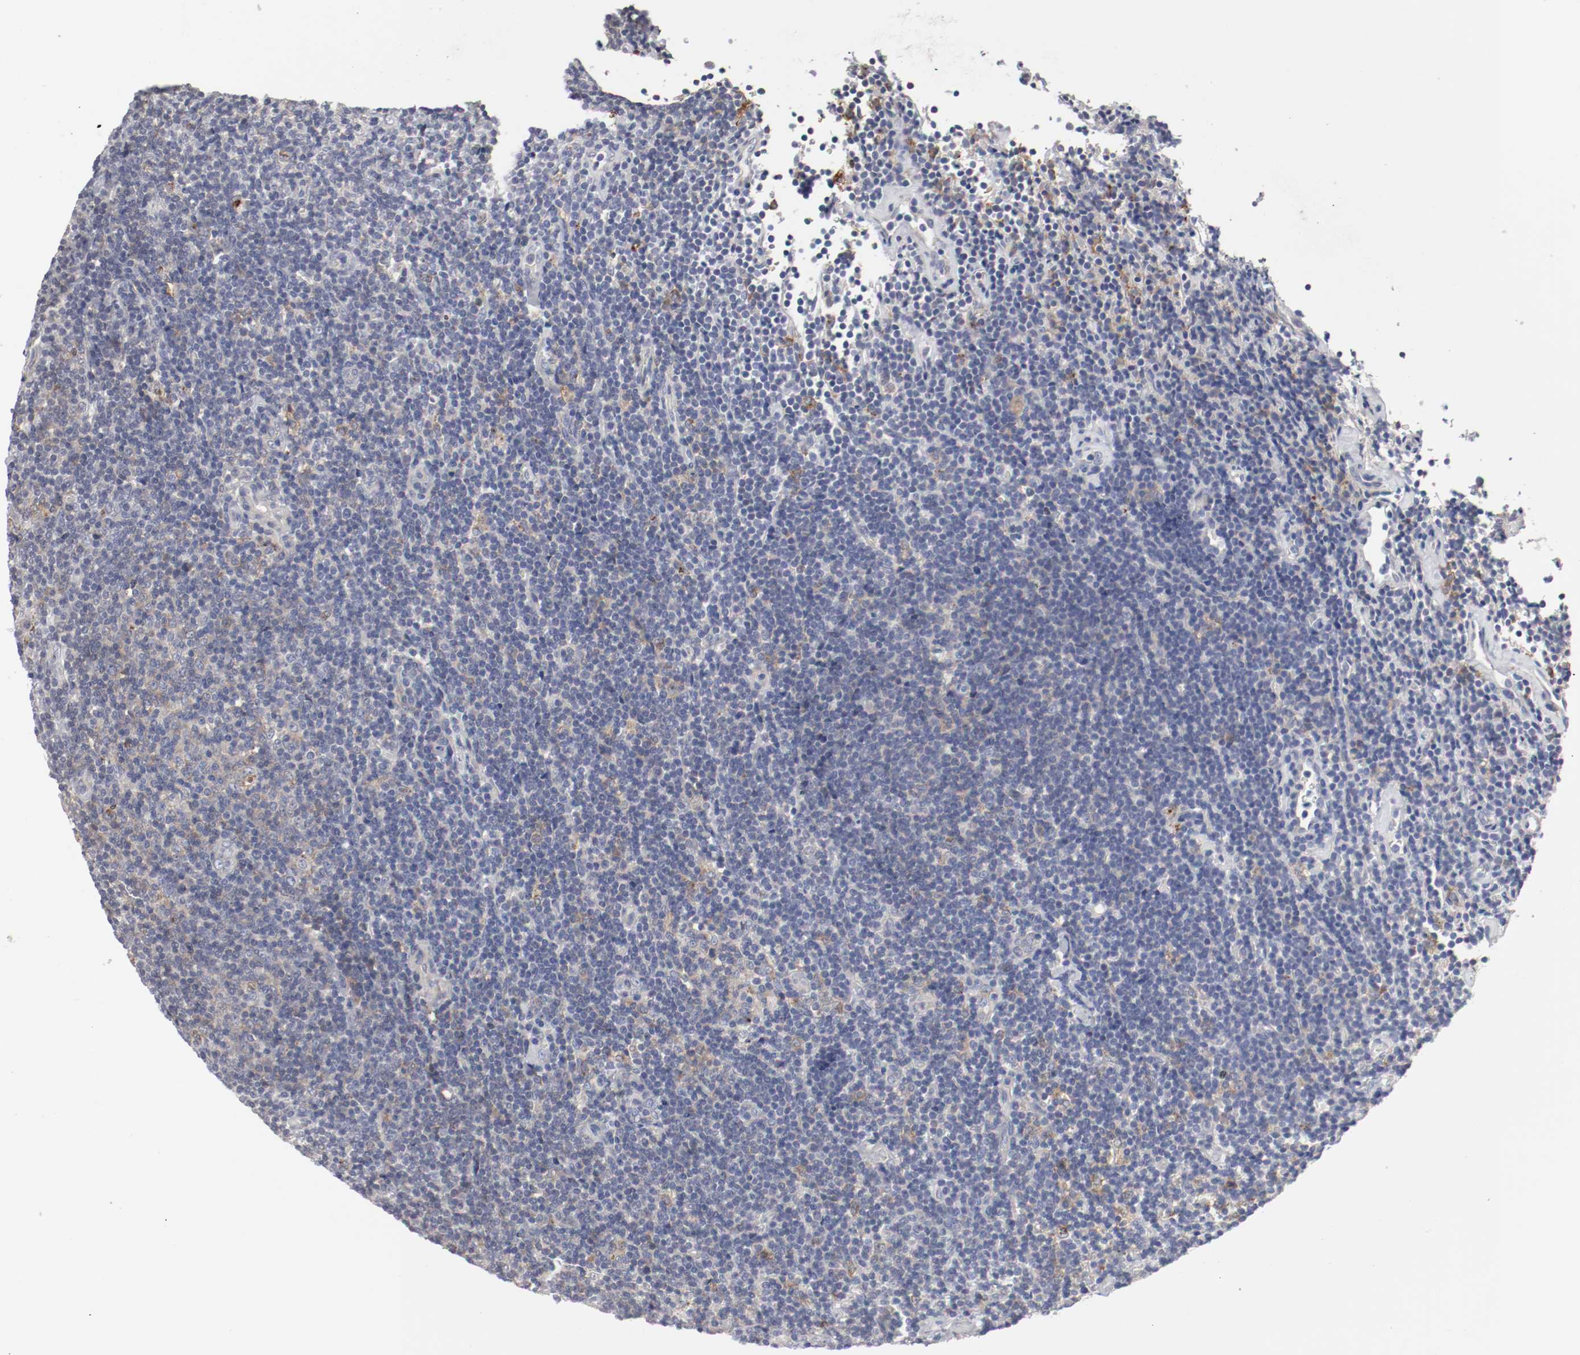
{"staining": {"intensity": "weak", "quantity": "<25%", "location": "cytoplasmic/membranous"}, "tissue": "lymphoma", "cell_type": "Tumor cells", "image_type": "cancer", "snomed": [{"axis": "morphology", "description": "Malignant lymphoma, non-Hodgkin's type, Low grade"}, {"axis": "topography", "description": "Lymph node"}], "caption": "Tumor cells show no significant protein staining in low-grade malignant lymphoma, non-Hodgkin's type. (DAB immunohistochemistry visualized using brightfield microscopy, high magnification).", "gene": "FGFBP1", "patient": {"sex": "male", "age": 70}}